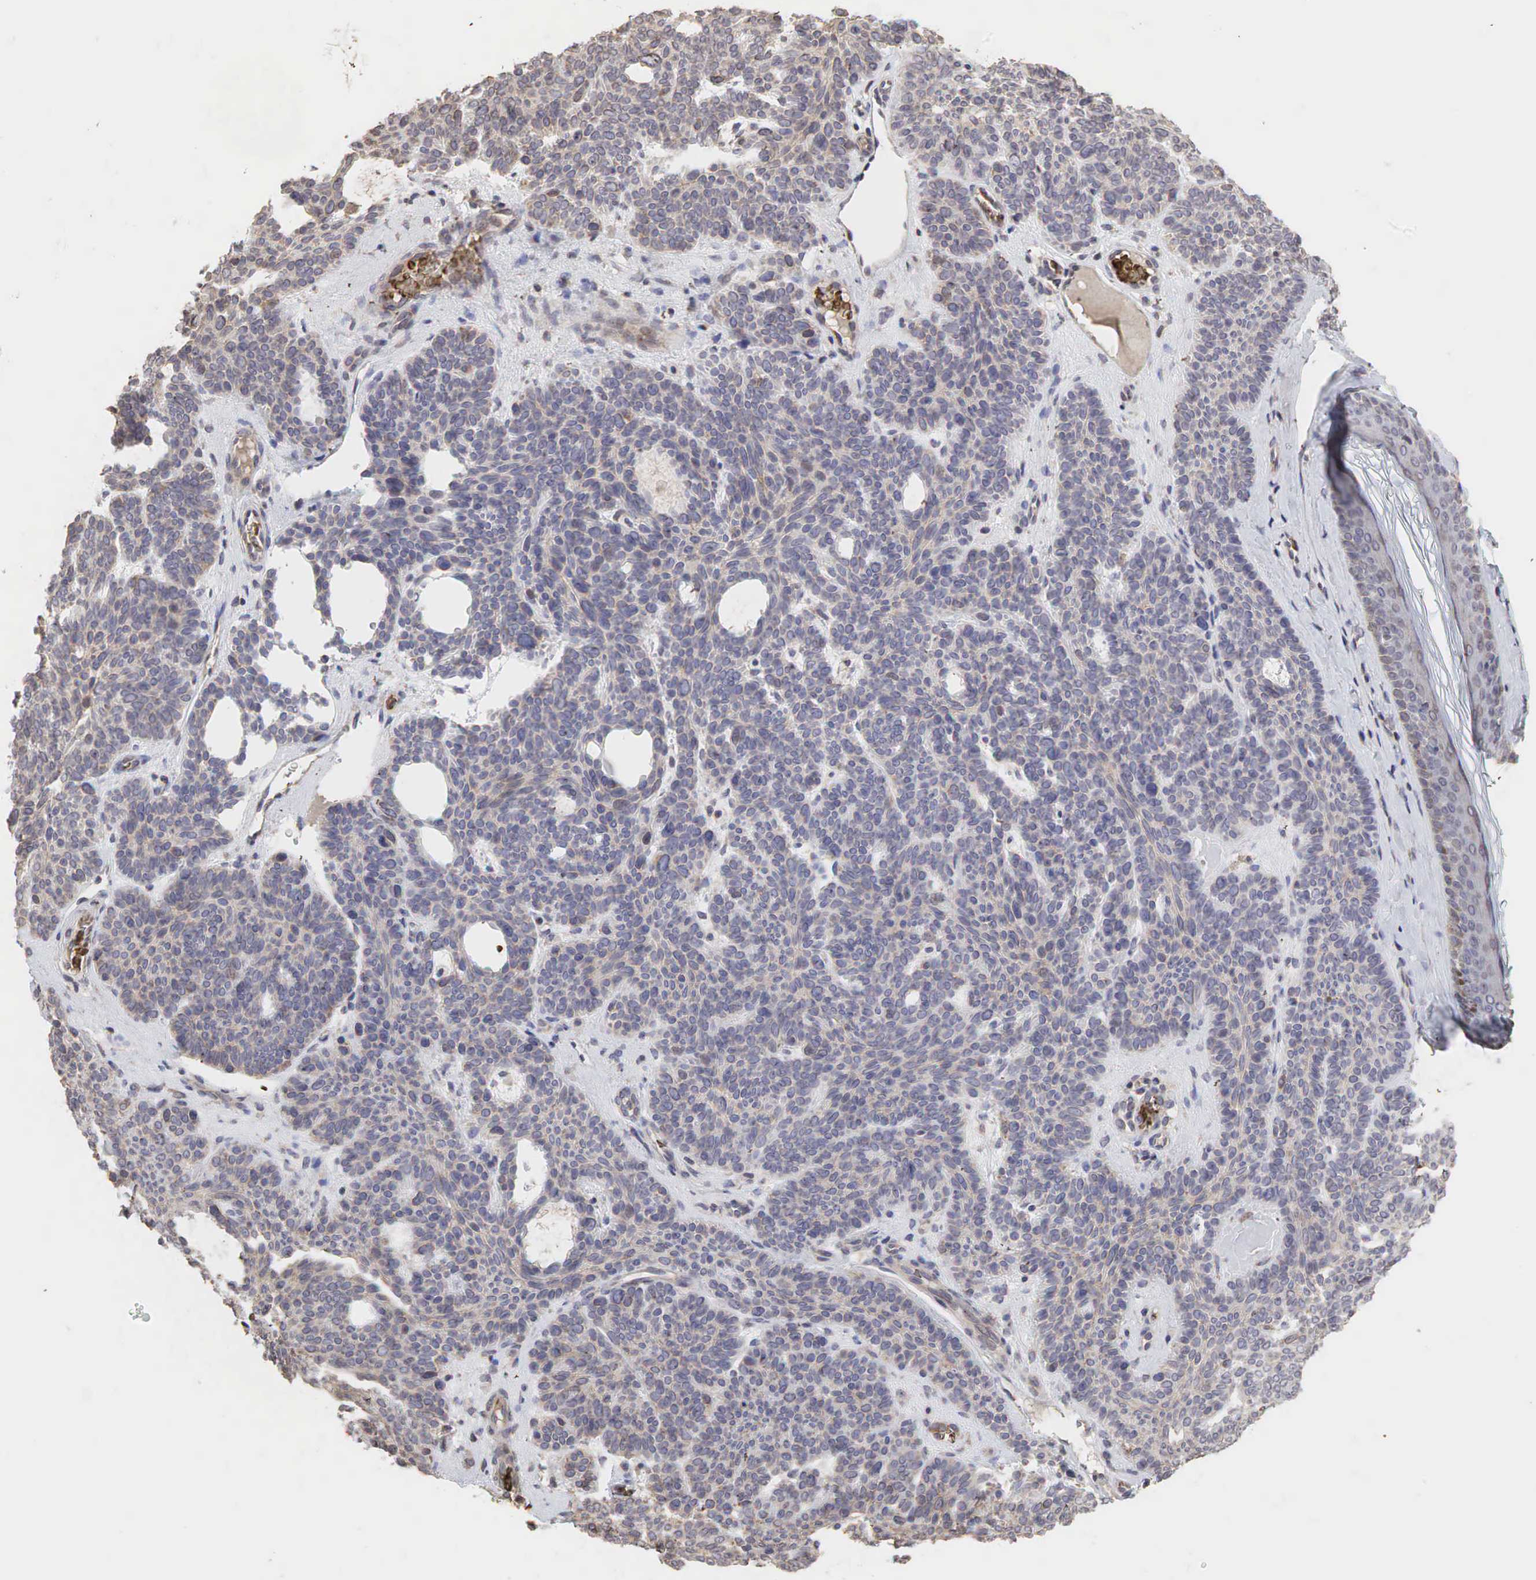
{"staining": {"intensity": "negative", "quantity": "none", "location": "none"}, "tissue": "skin cancer", "cell_type": "Tumor cells", "image_type": "cancer", "snomed": [{"axis": "morphology", "description": "Basal cell carcinoma"}, {"axis": "topography", "description": "Skin"}], "caption": "This image is of skin cancer (basal cell carcinoma) stained with IHC to label a protein in brown with the nuclei are counter-stained blue. There is no staining in tumor cells.", "gene": "PABPC5", "patient": {"sex": "male", "age": 44}}